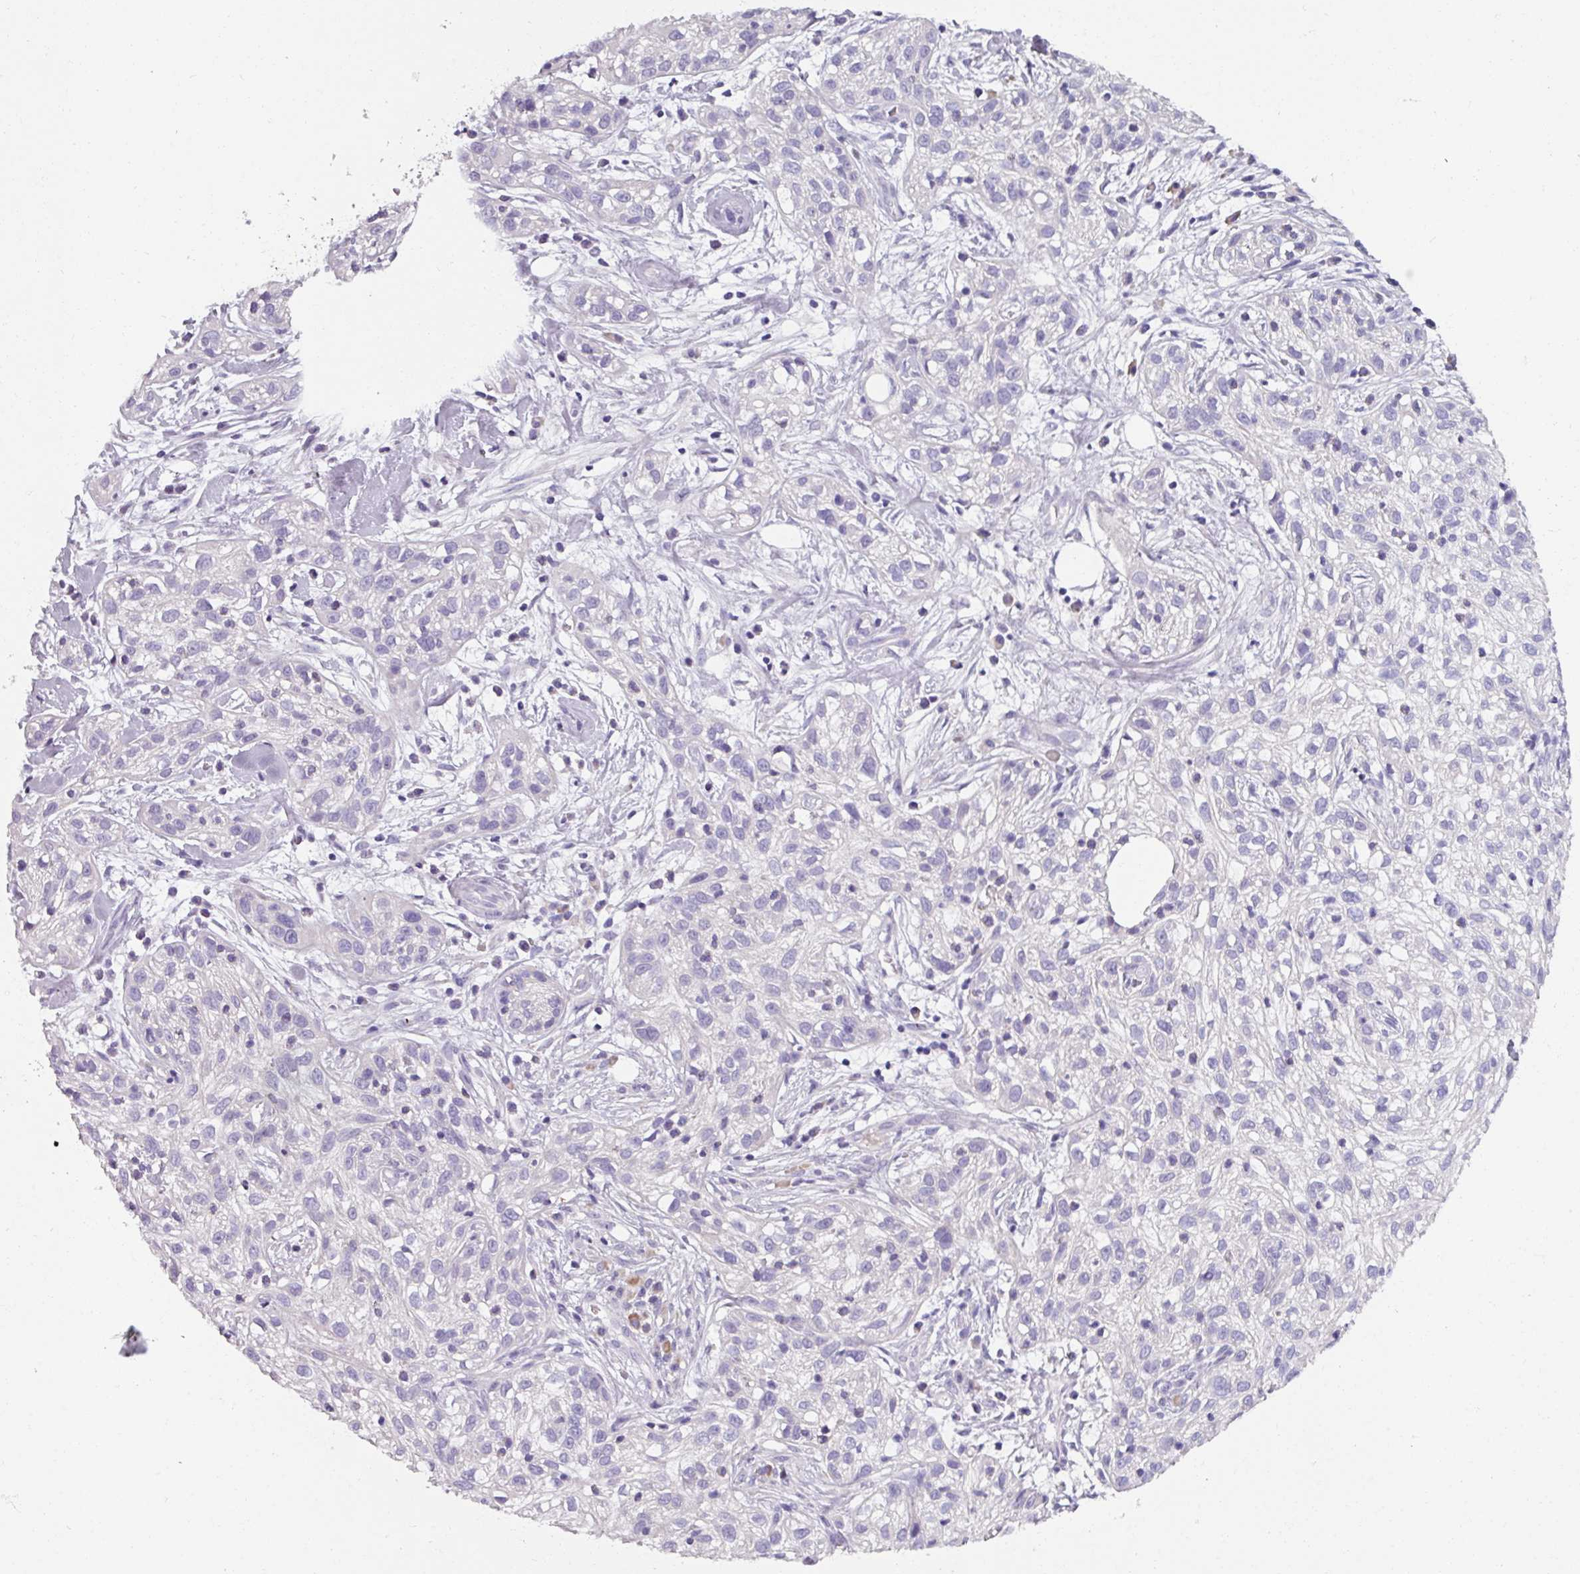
{"staining": {"intensity": "negative", "quantity": "none", "location": "none"}, "tissue": "skin cancer", "cell_type": "Tumor cells", "image_type": "cancer", "snomed": [{"axis": "morphology", "description": "Squamous cell carcinoma, NOS"}, {"axis": "topography", "description": "Skin"}], "caption": "Tumor cells show no significant protein staining in squamous cell carcinoma (skin).", "gene": "SMIM11", "patient": {"sex": "male", "age": 82}}